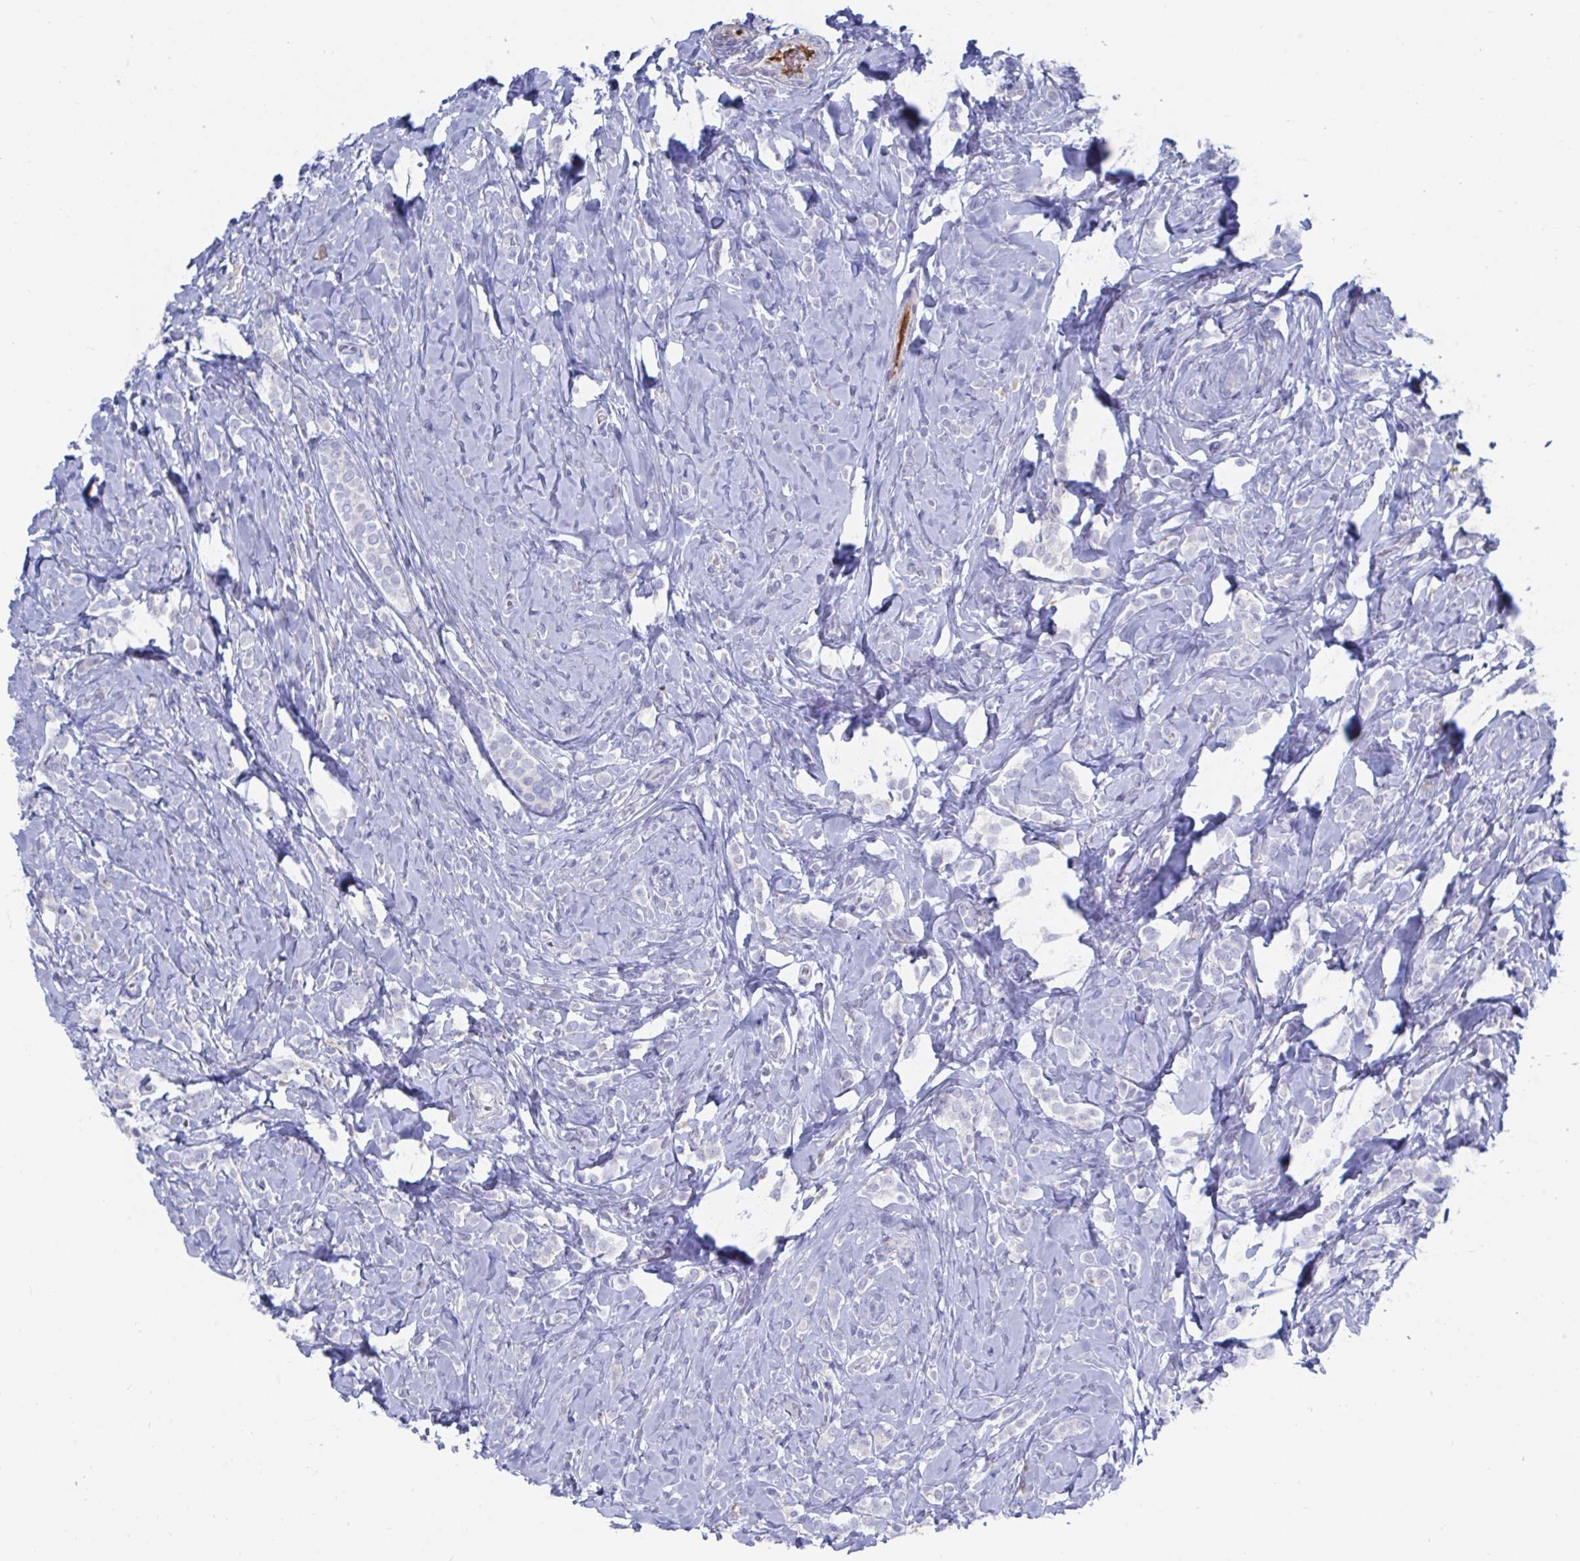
{"staining": {"intensity": "negative", "quantity": "none", "location": "none"}, "tissue": "breast cancer", "cell_type": "Tumor cells", "image_type": "cancer", "snomed": [{"axis": "morphology", "description": "Lobular carcinoma"}, {"axis": "topography", "description": "Breast"}], "caption": "Histopathology image shows no protein expression in tumor cells of breast cancer (lobular carcinoma) tissue. (DAB immunohistochemistry (IHC) with hematoxylin counter stain).", "gene": "TNFAIP6", "patient": {"sex": "female", "age": 49}}